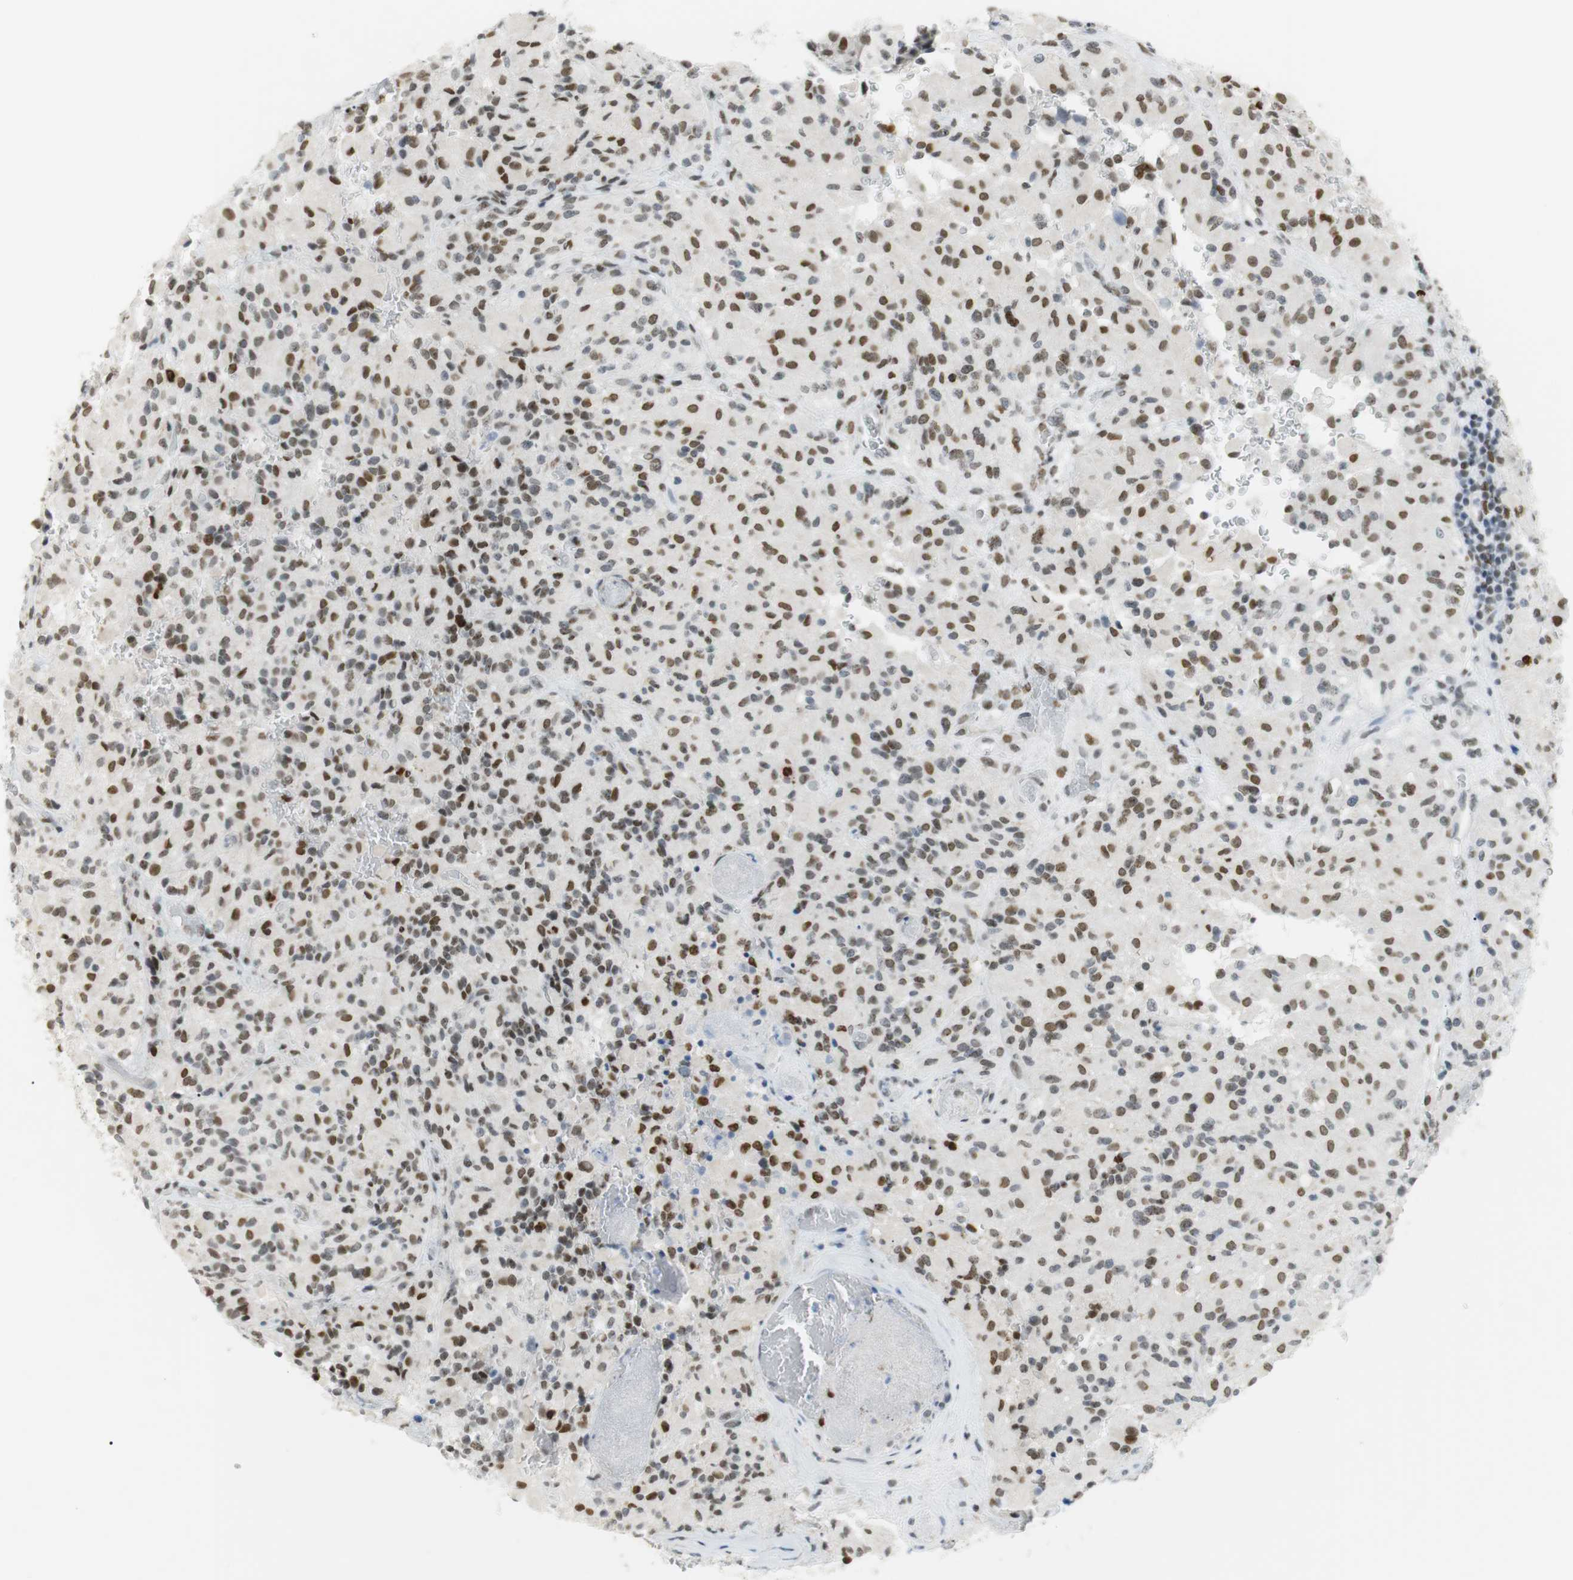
{"staining": {"intensity": "strong", "quantity": "25%-75%", "location": "nuclear"}, "tissue": "glioma", "cell_type": "Tumor cells", "image_type": "cancer", "snomed": [{"axis": "morphology", "description": "Glioma, malignant, High grade"}, {"axis": "topography", "description": "Brain"}], "caption": "Immunohistochemical staining of human glioma exhibits high levels of strong nuclear positivity in about 25%-75% of tumor cells.", "gene": "BMI1", "patient": {"sex": "male", "age": 71}}